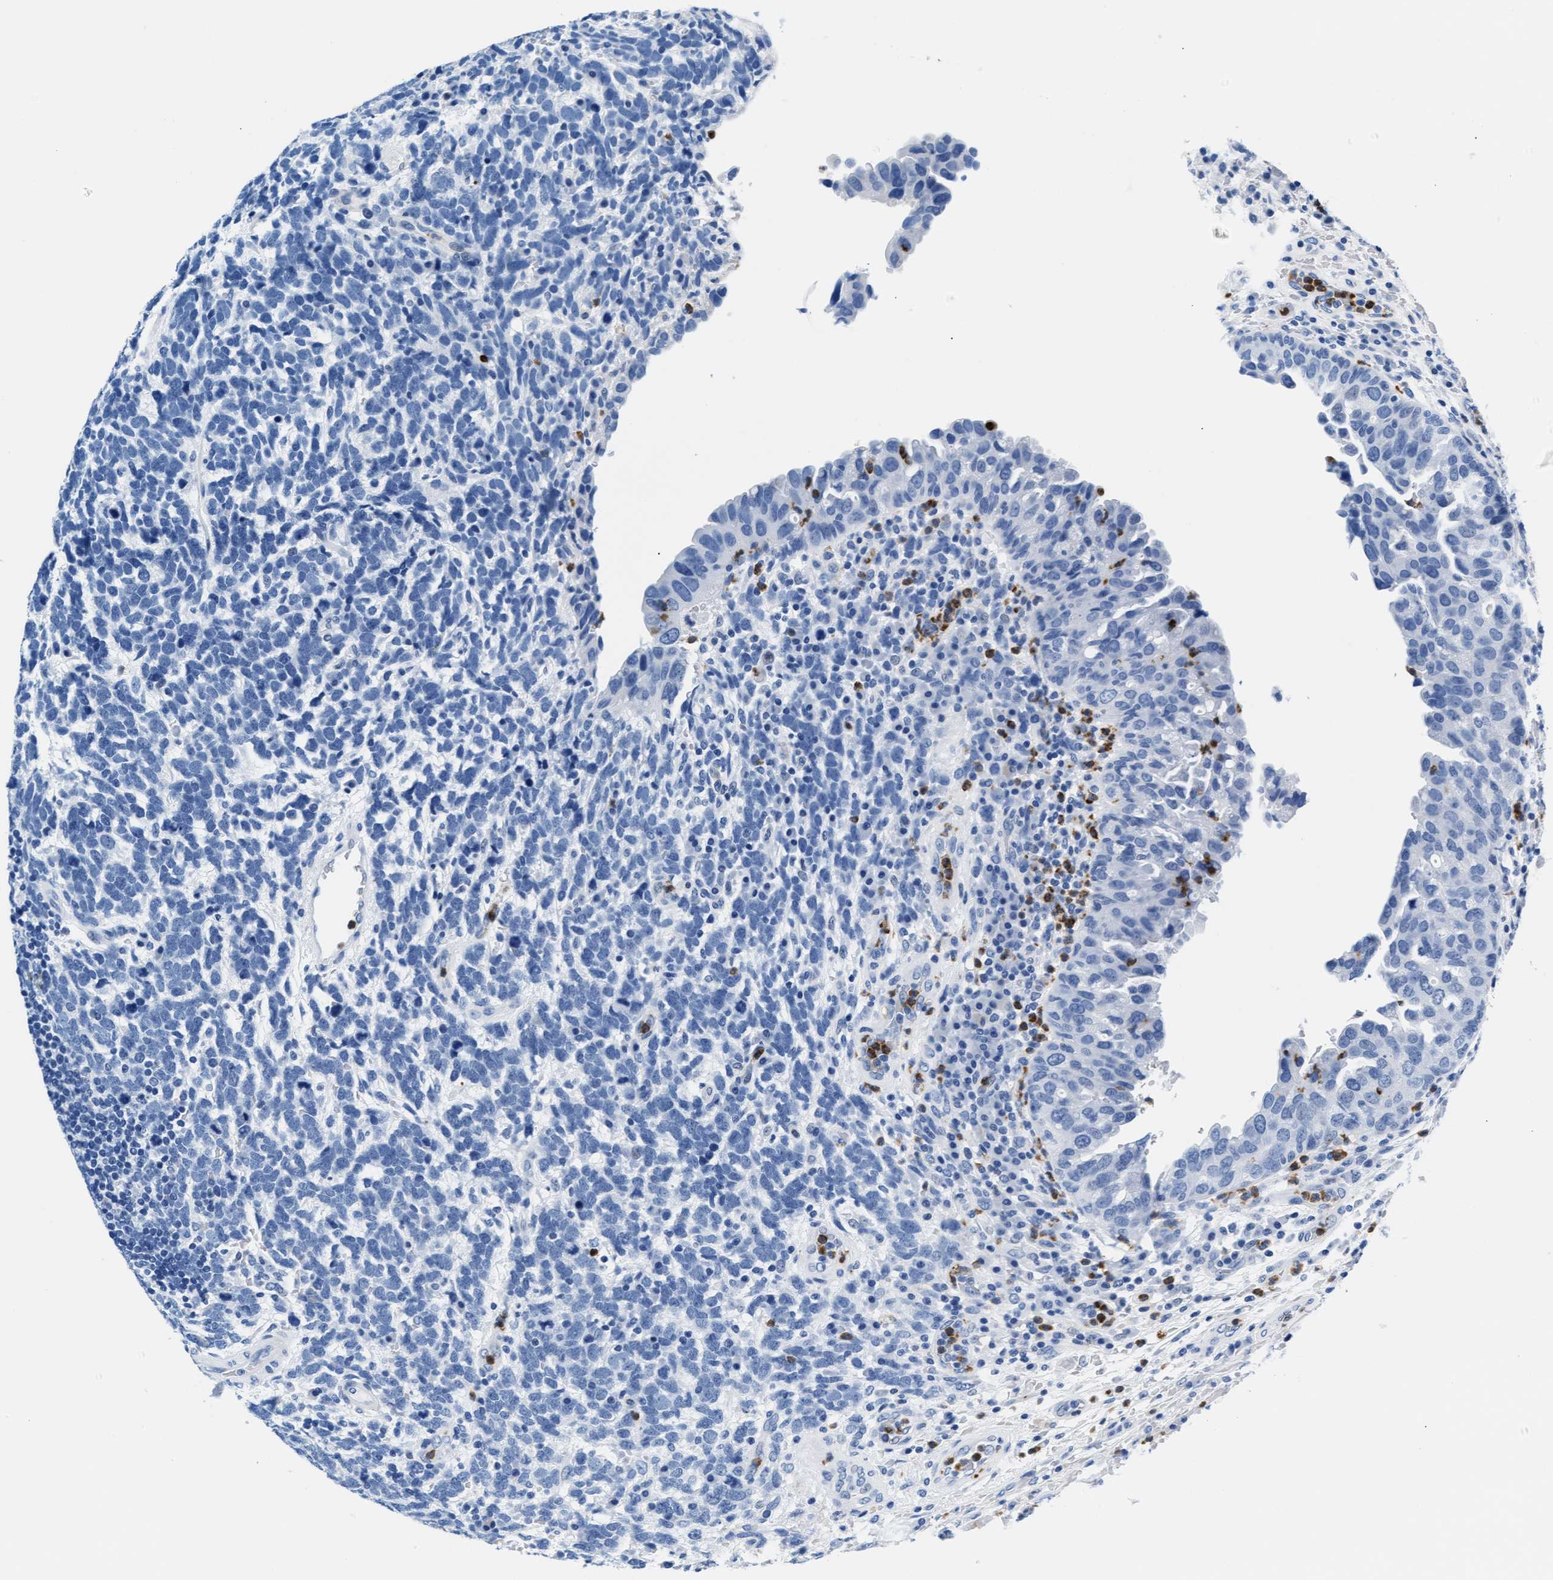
{"staining": {"intensity": "negative", "quantity": "none", "location": "none"}, "tissue": "urothelial cancer", "cell_type": "Tumor cells", "image_type": "cancer", "snomed": [{"axis": "morphology", "description": "Urothelial carcinoma, High grade"}, {"axis": "topography", "description": "Urinary bladder"}], "caption": "The photomicrograph demonstrates no staining of tumor cells in urothelial cancer.", "gene": "MMP8", "patient": {"sex": "female", "age": 82}}